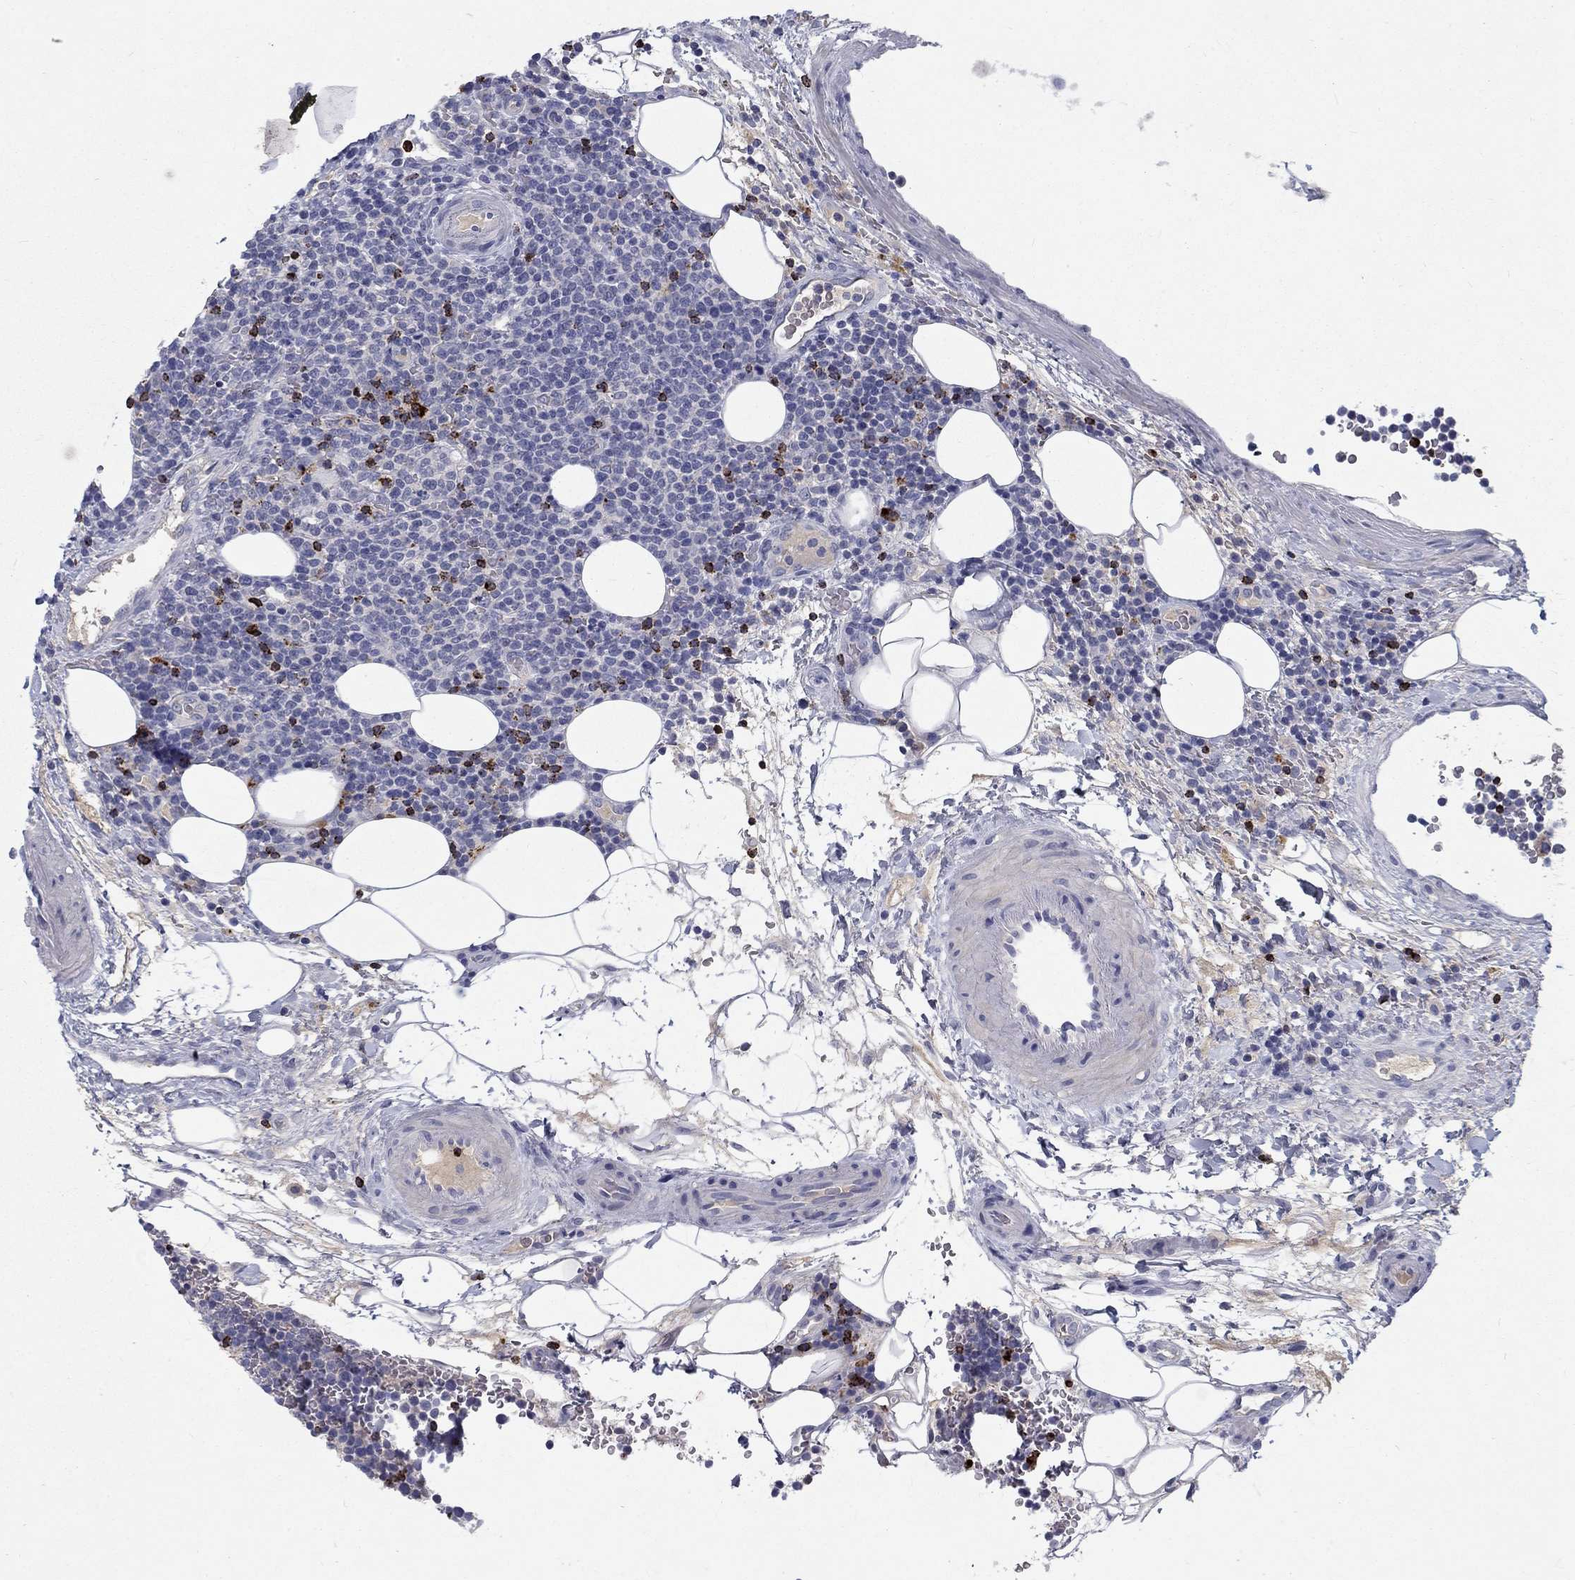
{"staining": {"intensity": "strong", "quantity": "25%-75%", "location": "cytoplasmic/membranous"}, "tissue": "lymphoma", "cell_type": "Tumor cells", "image_type": "cancer", "snomed": [{"axis": "morphology", "description": "Malignant lymphoma, non-Hodgkin's type, High grade"}, {"axis": "topography", "description": "Lymph node"}], "caption": "Immunohistochemistry (DAB) staining of malignant lymphoma, non-Hodgkin's type (high-grade) demonstrates strong cytoplasmic/membranous protein staining in about 25%-75% of tumor cells.", "gene": "GZMA", "patient": {"sex": "male", "age": 61}}